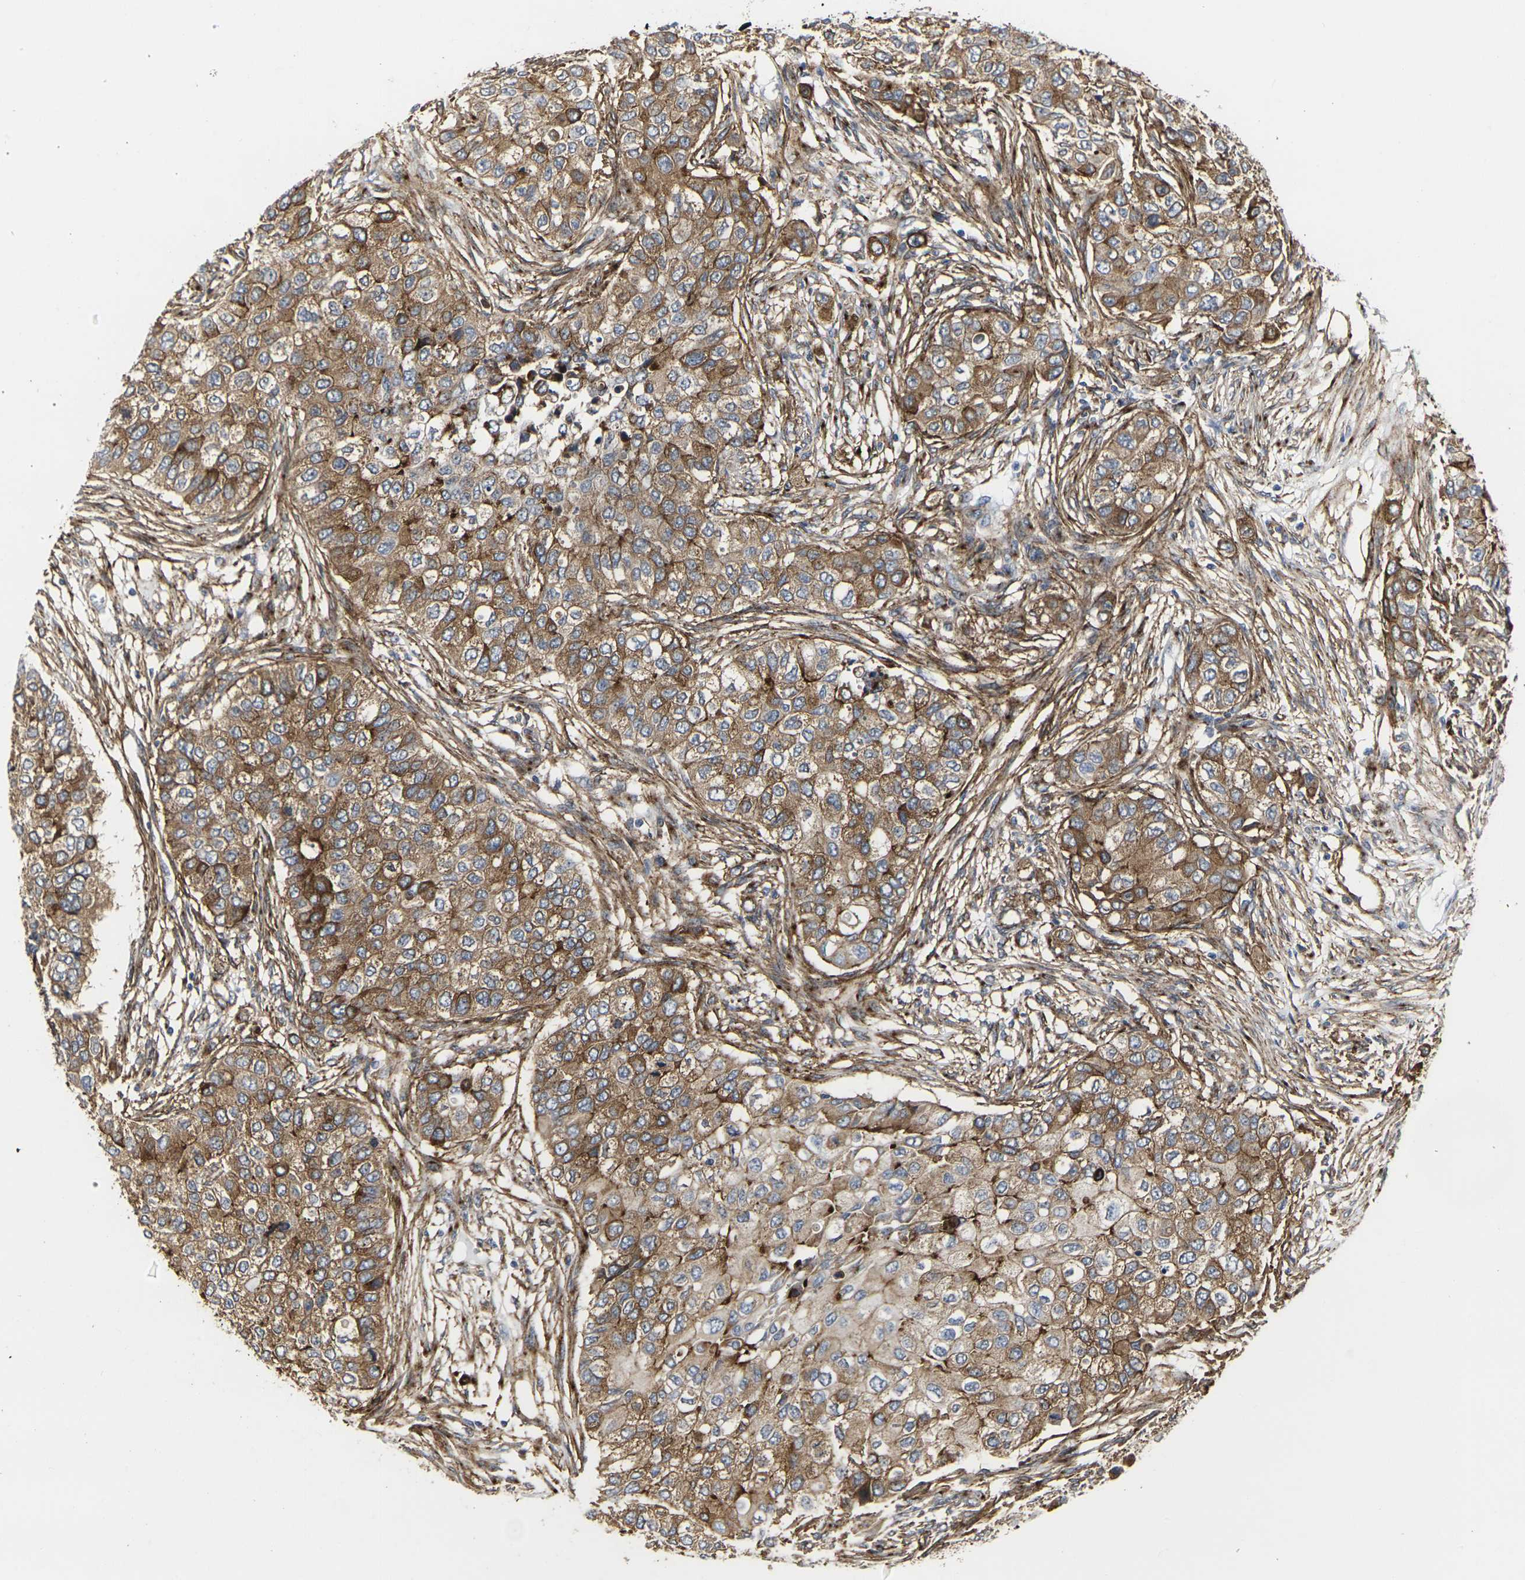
{"staining": {"intensity": "moderate", "quantity": ">75%", "location": "cytoplasmic/membranous"}, "tissue": "breast cancer", "cell_type": "Tumor cells", "image_type": "cancer", "snomed": [{"axis": "morphology", "description": "Normal tissue, NOS"}, {"axis": "morphology", "description": "Duct carcinoma"}, {"axis": "topography", "description": "Breast"}], "caption": "Immunohistochemistry (IHC) (DAB (3,3'-diaminobenzidine)) staining of human breast invasive ductal carcinoma shows moderate cytoplasmic/membranous protein positivity in approximately >75% of tumor cells. The protein of interest is shown in brown color, while the nuclei are stained blue.", "gene": "MYOF", "patient": {"sex": "female", "age": 49}}